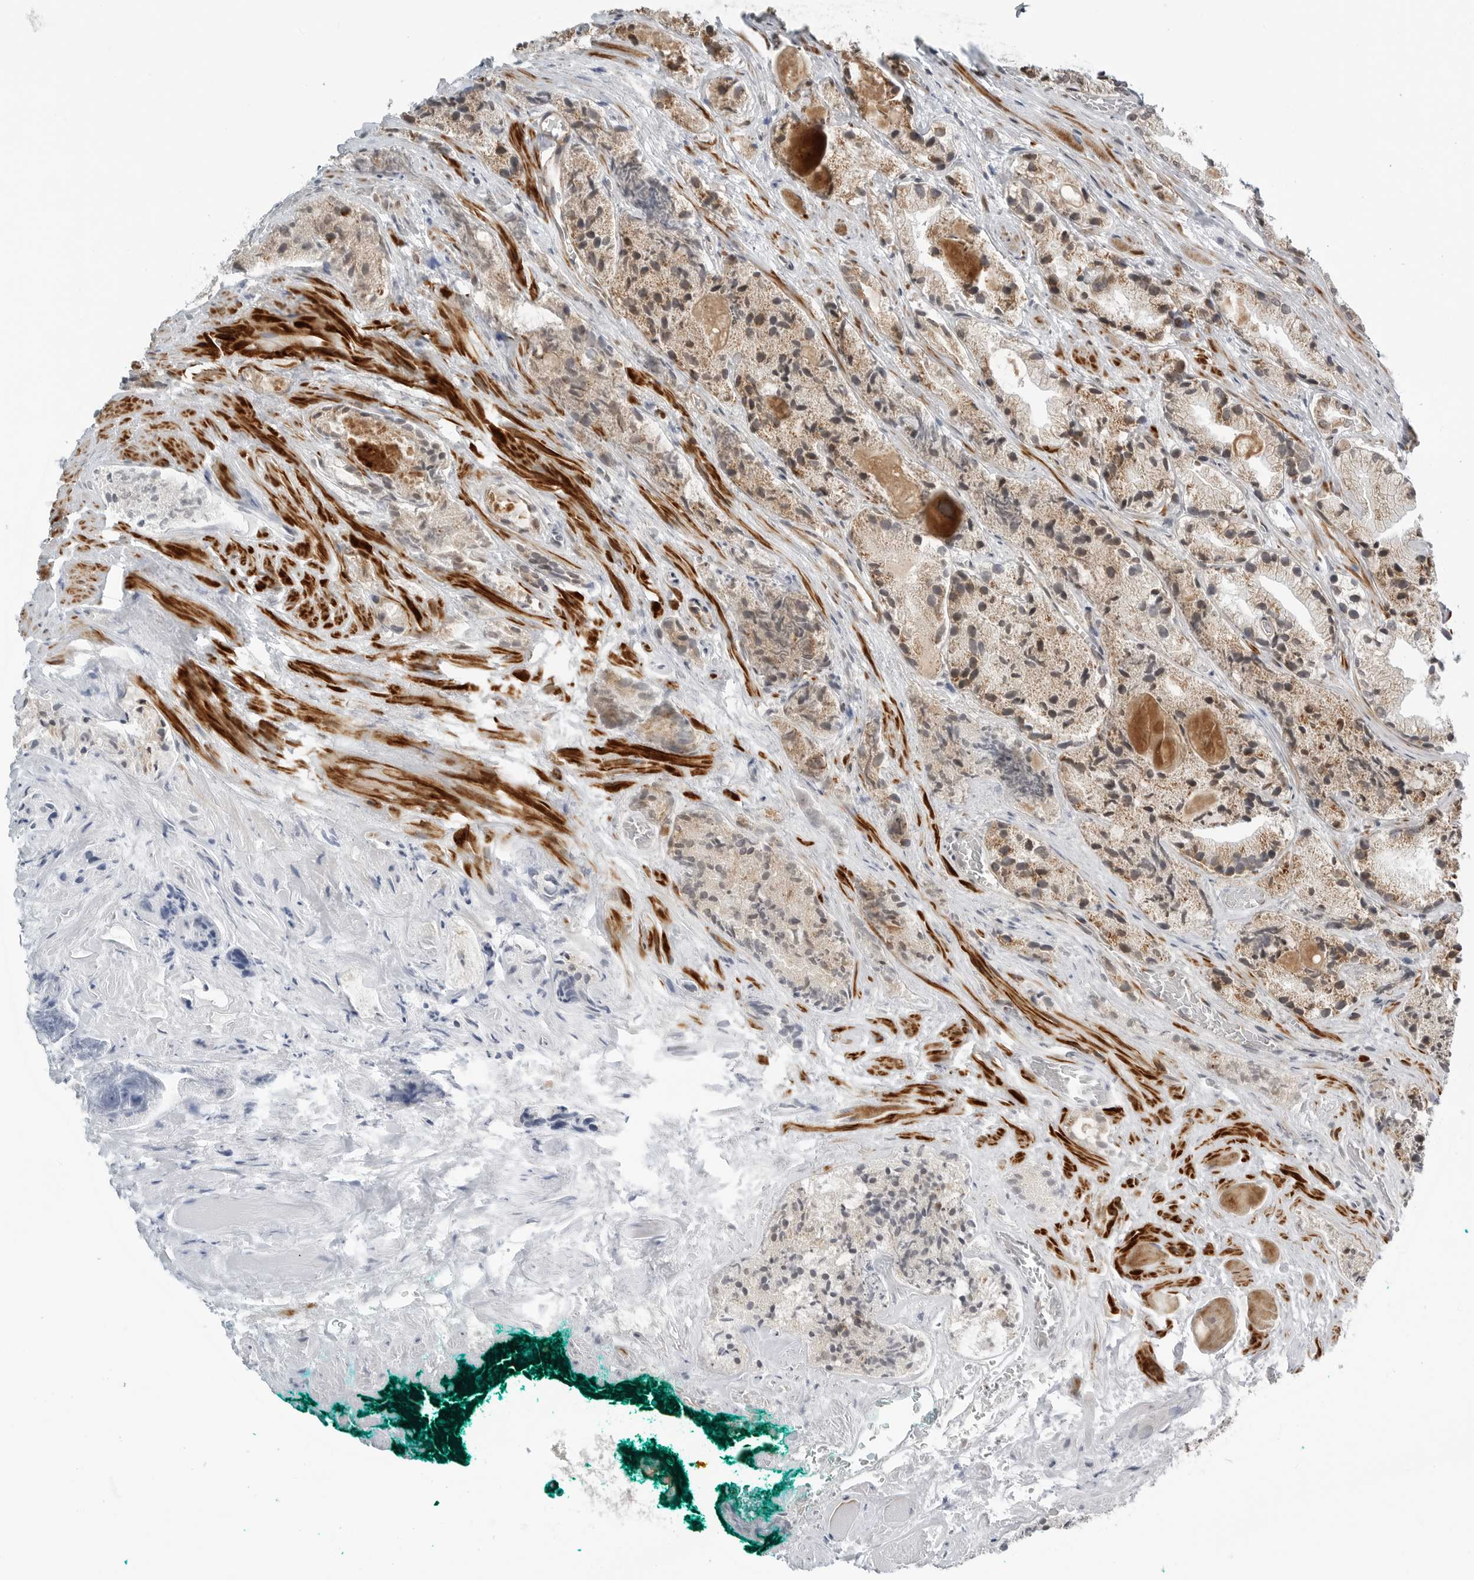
{"staining": {"intensity": "weak", "quantity": ">75%", "location": "cytoplasmic/membranous"}, "tissue": "prostate cancer", "cell_type": "Tumor cells", "image_type": "cancer", "snomed": [{"axis": "morphology", "description": "Adenocarcinoma, Low grade"}, {"axis": "topography", "description": "Prostate"}], "caption": "A brown stain labels weak cytoplasmic/membranous positivity of a protein in human prostate cancer tumor cells. (DAB IHC with brightfield microscopy, high magnification).", "gene": "PEX2", "patient": {"sex": "male", "age": 62}}